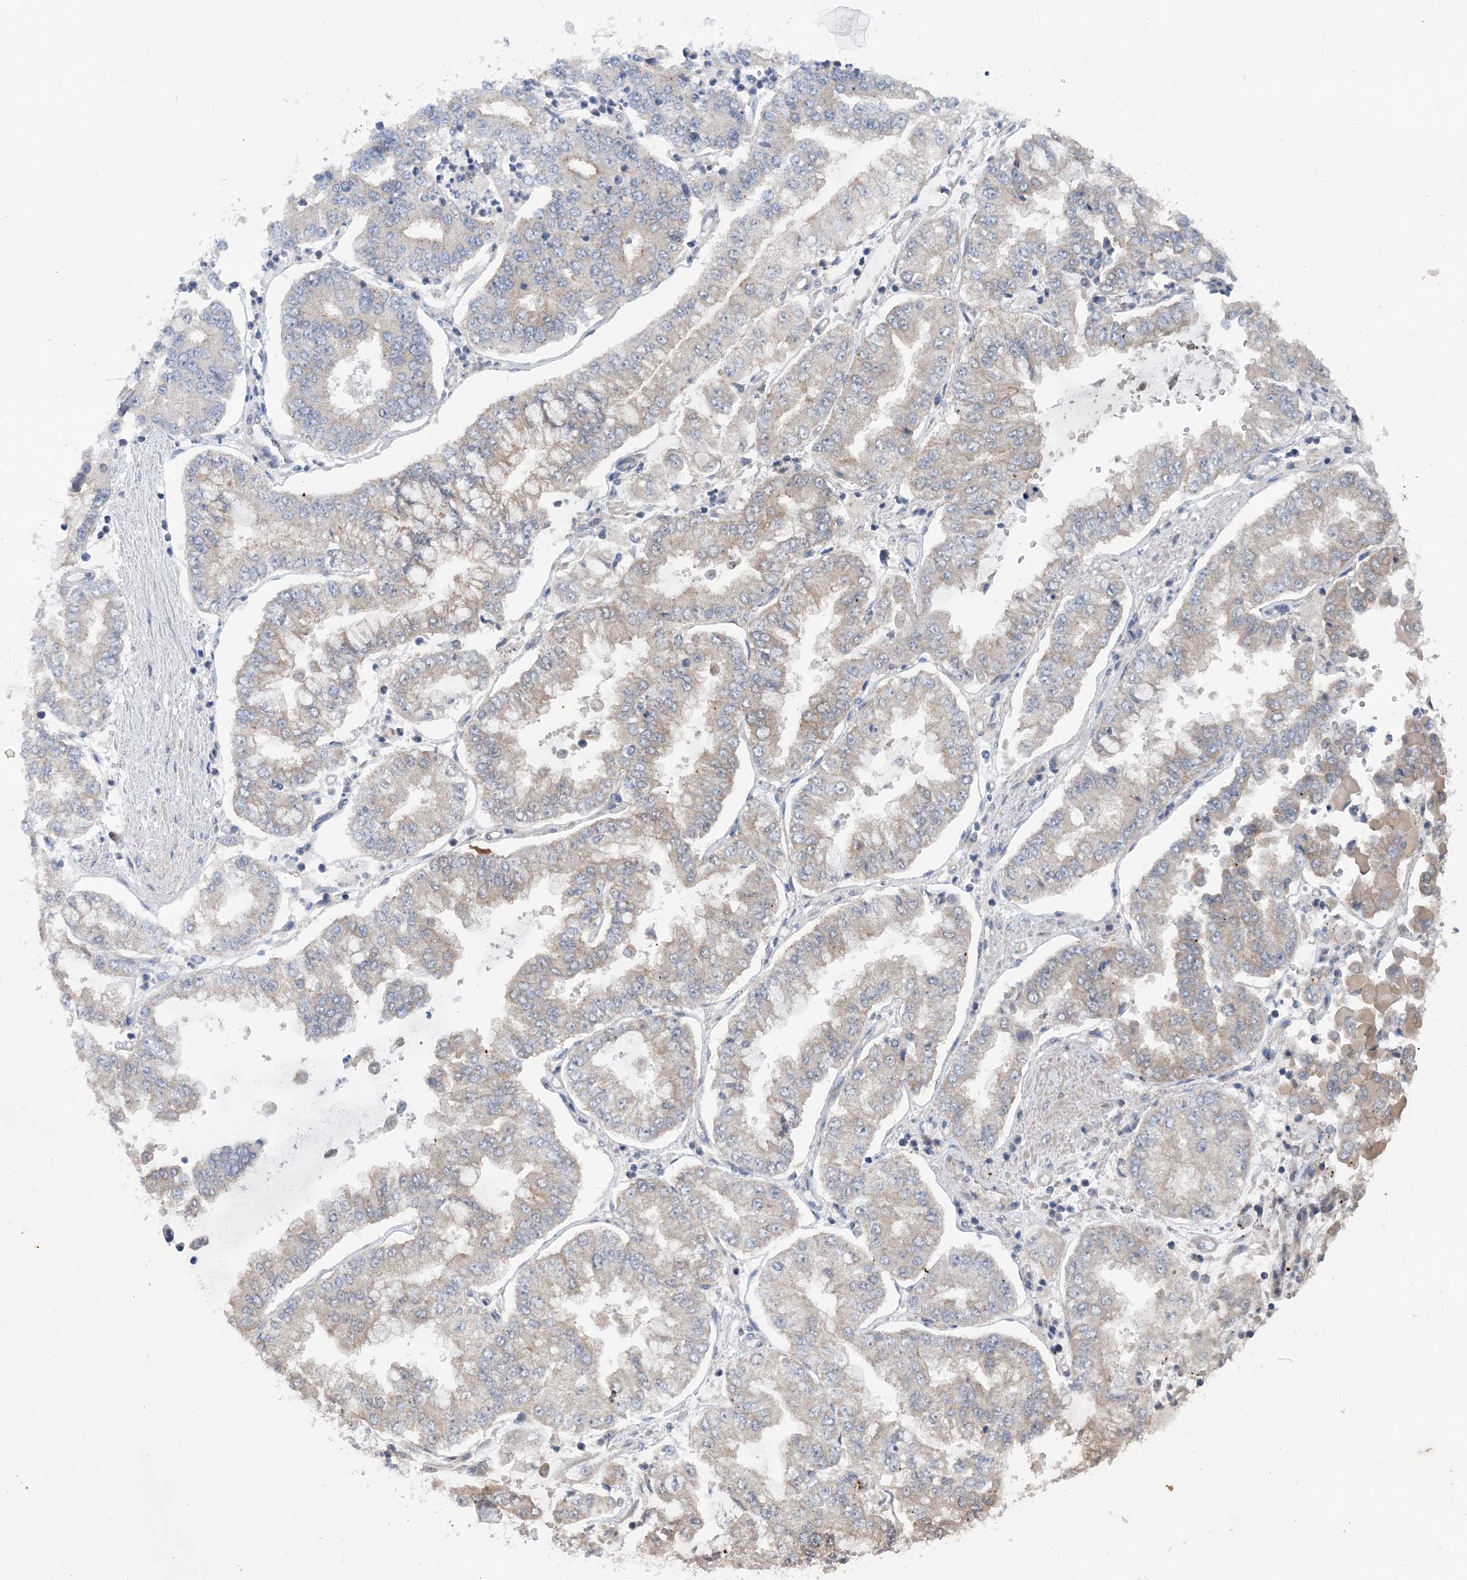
{"staining": {"intensity": "weak", "quantity": "25%-75%", "location": "cytoplasmic/membranous"}, "tissue": "stomach cancer", "cell_type": "Tumor cells", "image_type": "cancer", "snomed": [{"axis": "morphology", "description": "Adenocarcinoma, NOS"}, {"axis": "topography", "description": "Stomach"}], "caption": "High-magnification brightfield microscopy of stomach cancer stained with DAB (brown) and counterstained with hematoxylin (blue). tumor cells exhibit weak cytoplasmic/membranous expression is present in about25%-75% of cells. The staining is performed using DAB (3,3'-diaminobenzidine) brown chromogen to label protein expression. The nuclei are counter-stained blue using hematoxylin.", "gene": "COPE", "patient": {"sex": "male", "age": 76}}